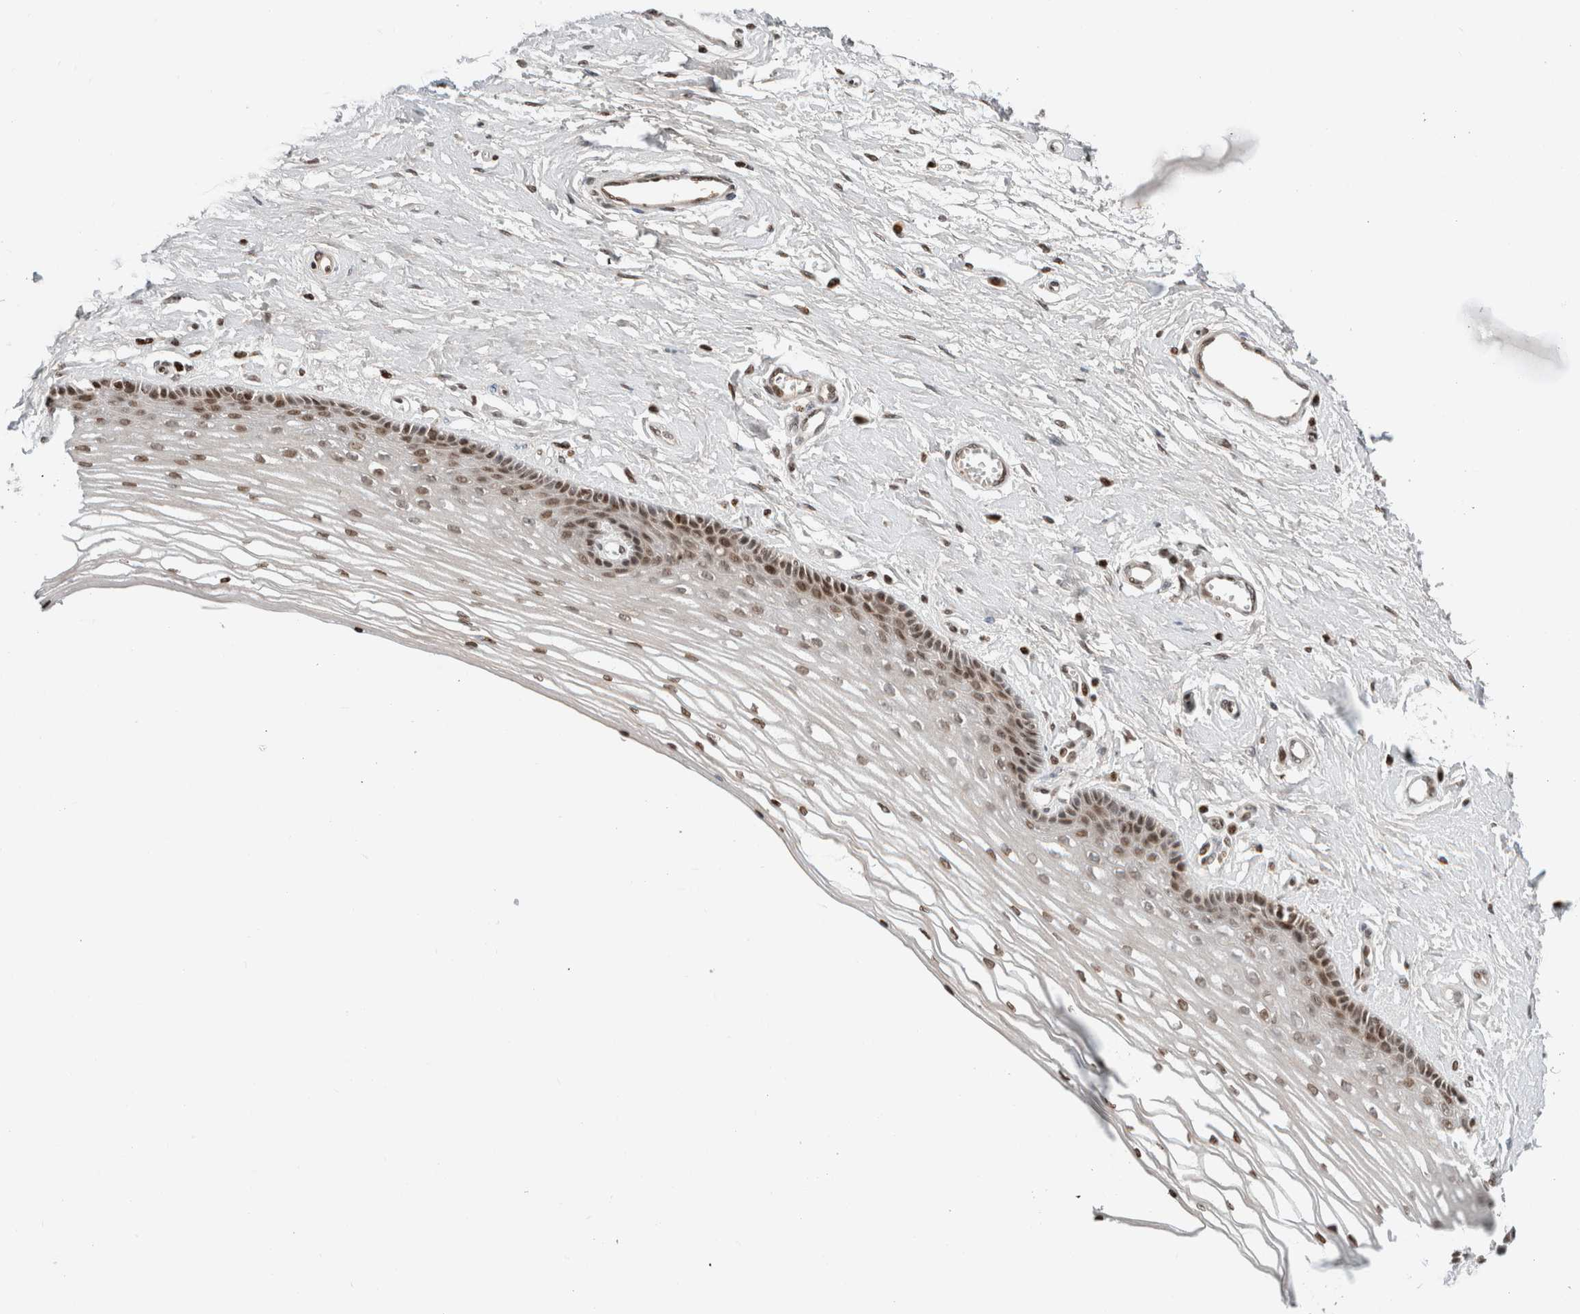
{"staining": {"intensity": "moderate", "quantity": "25%-75%", "location": "nuclear"}, "tissue": "vagina", "cell_type": "Squamous epithelial cells", "image_type": "normal", "snomed": [{"axis": "morphology", "description": "Normal tissue, NOS"}, {"axis": "topography", "description": "Vagina"}], "caption": "Squamous epithelial cells demonstrate medium levels of moderate nuclear expression in approximately 25%-75% of cells in normal human vagina. Nuclei are stained in blue.", "gene": "GINS4", "patient": {"sex": "female", "age": 46}}